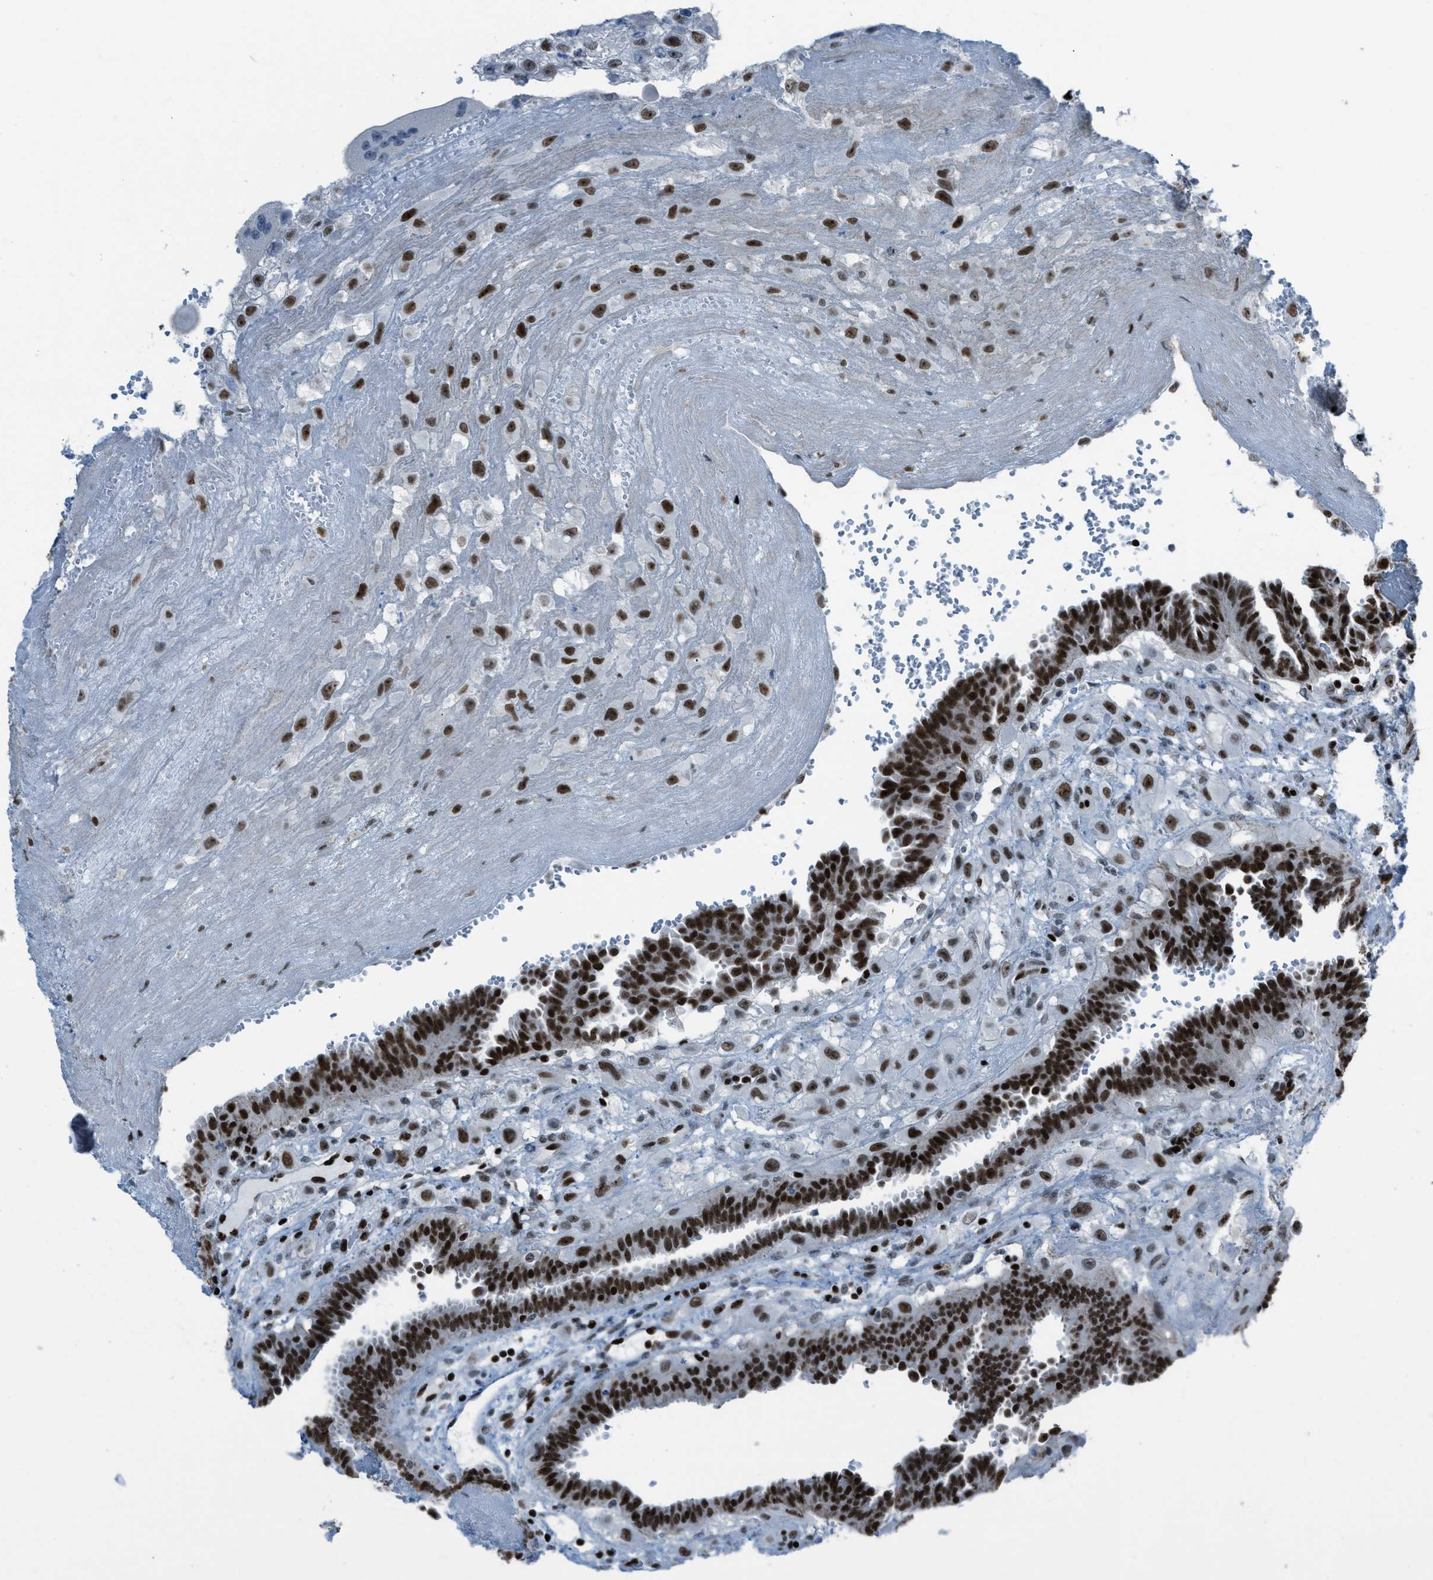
{"staining": {"intensity": "strong", "quantity": ">75%", "location": "nuclear"}, "tissue": "fallopian tube", "cell_type": "Glandular cells", "image_type": "normal", "snomed": [{"axis": "morphology", "description": "Normal tissue, NOS"}, {"axis": "topography", "description": "Fallopian tube"}, {"axis": "topography", "description": "Placenta"}], "caption": "Brown immunohistochemical staining in unremarkable fallopian tube displays strong nuclear staining in about >75% of glandular cells. (DAB = brown stain, brightfield microscopy at high magnification).", "gene": "SLFN5", "patient": {"sex": "female", "age": 32}}